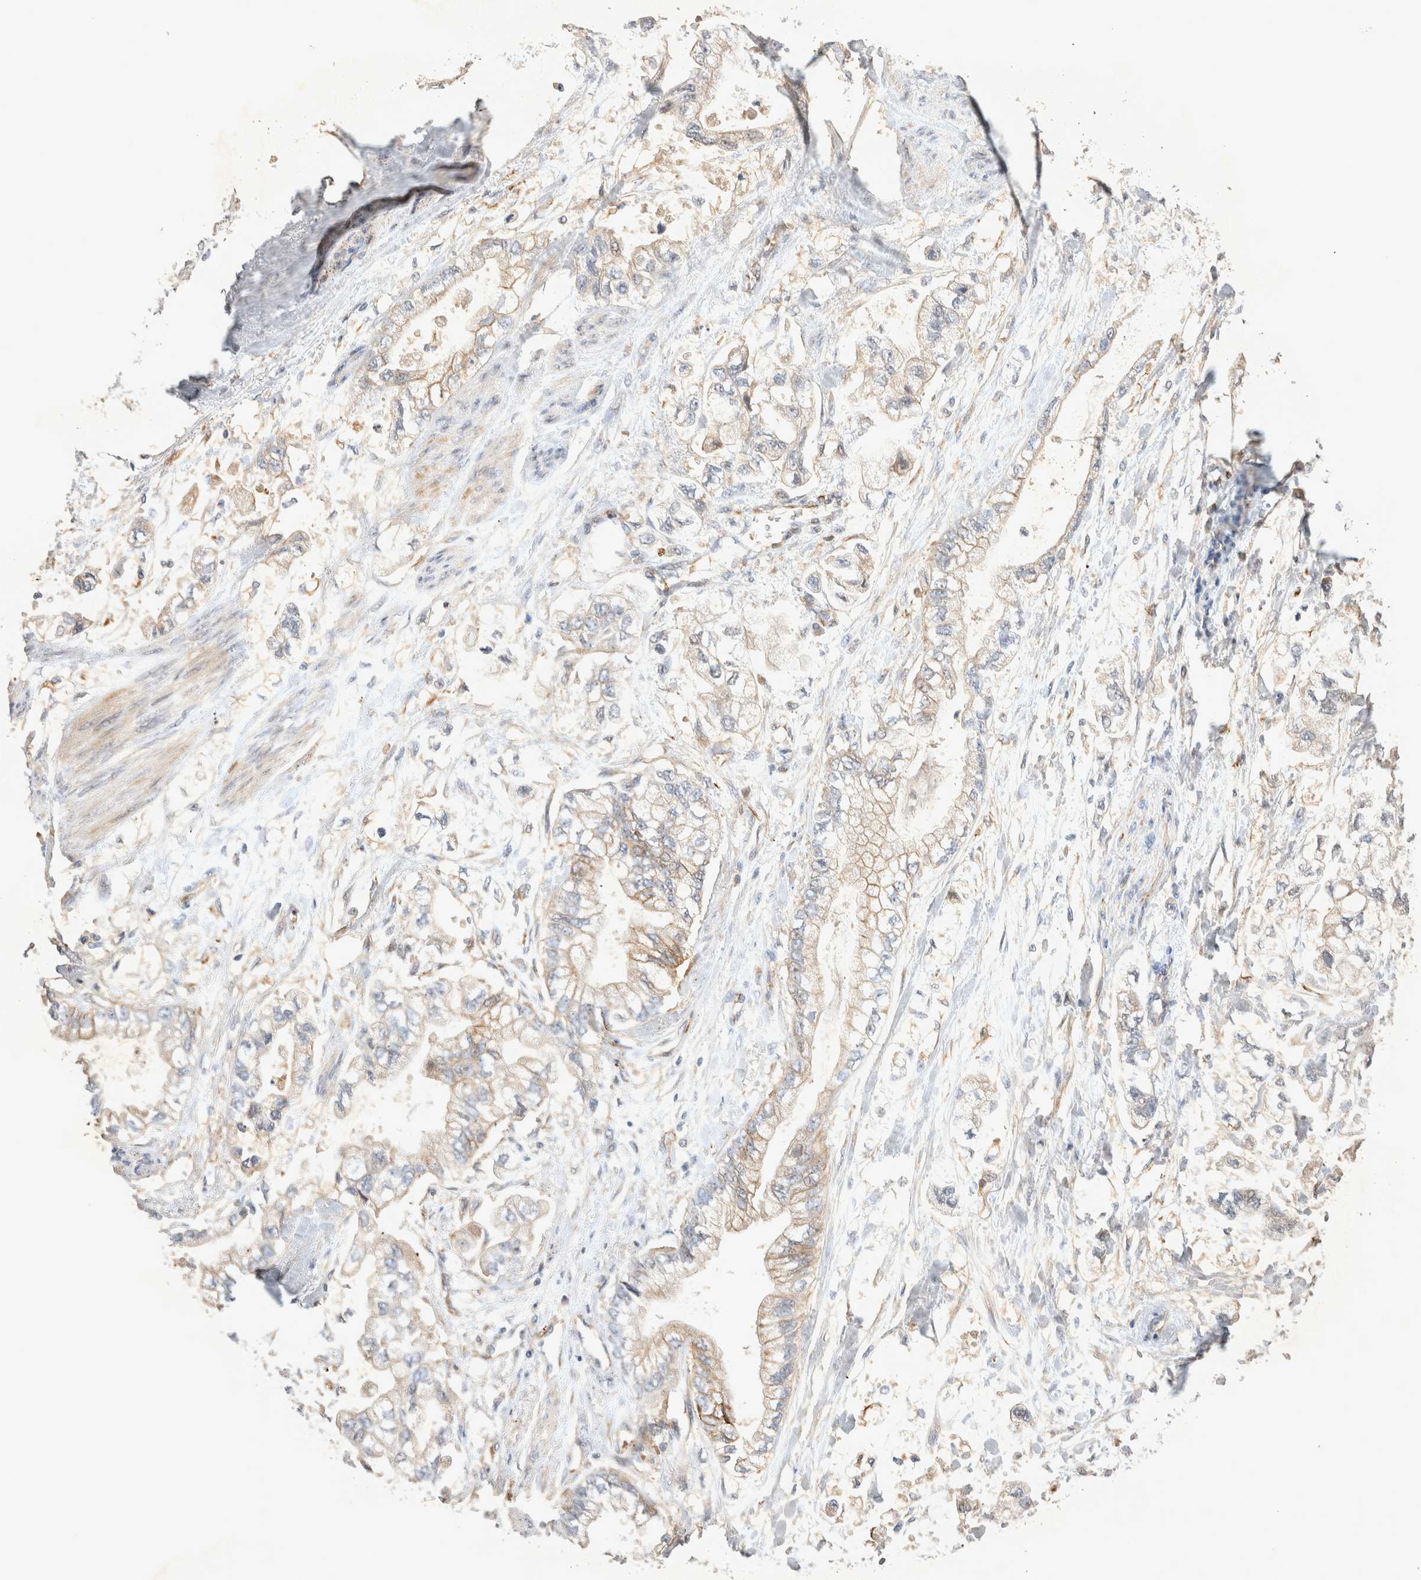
{"staining": {"intensity": "moderate", "quantity": "<25%", "location": "cytoplasmic/membranous"}, "tissue": "stomach cancer", "cell_type": "Tumor cells", "image_type": "cancer", "snomed": [{"axis": "morphology", "description": "Normal tissue, NOS"}, {"axis": "morphology", "description": "Adenocarcinoma, NOS"}, {"axis": "topography", "description": "Stomach"}], "caption": "Moderate cytoplasmic/membranous protein staining is present in approximately <25% of tumor cells in stomach adenocarcinoma.", "gene": "NMU", "patient": {"sex": "male", "age": 62}}